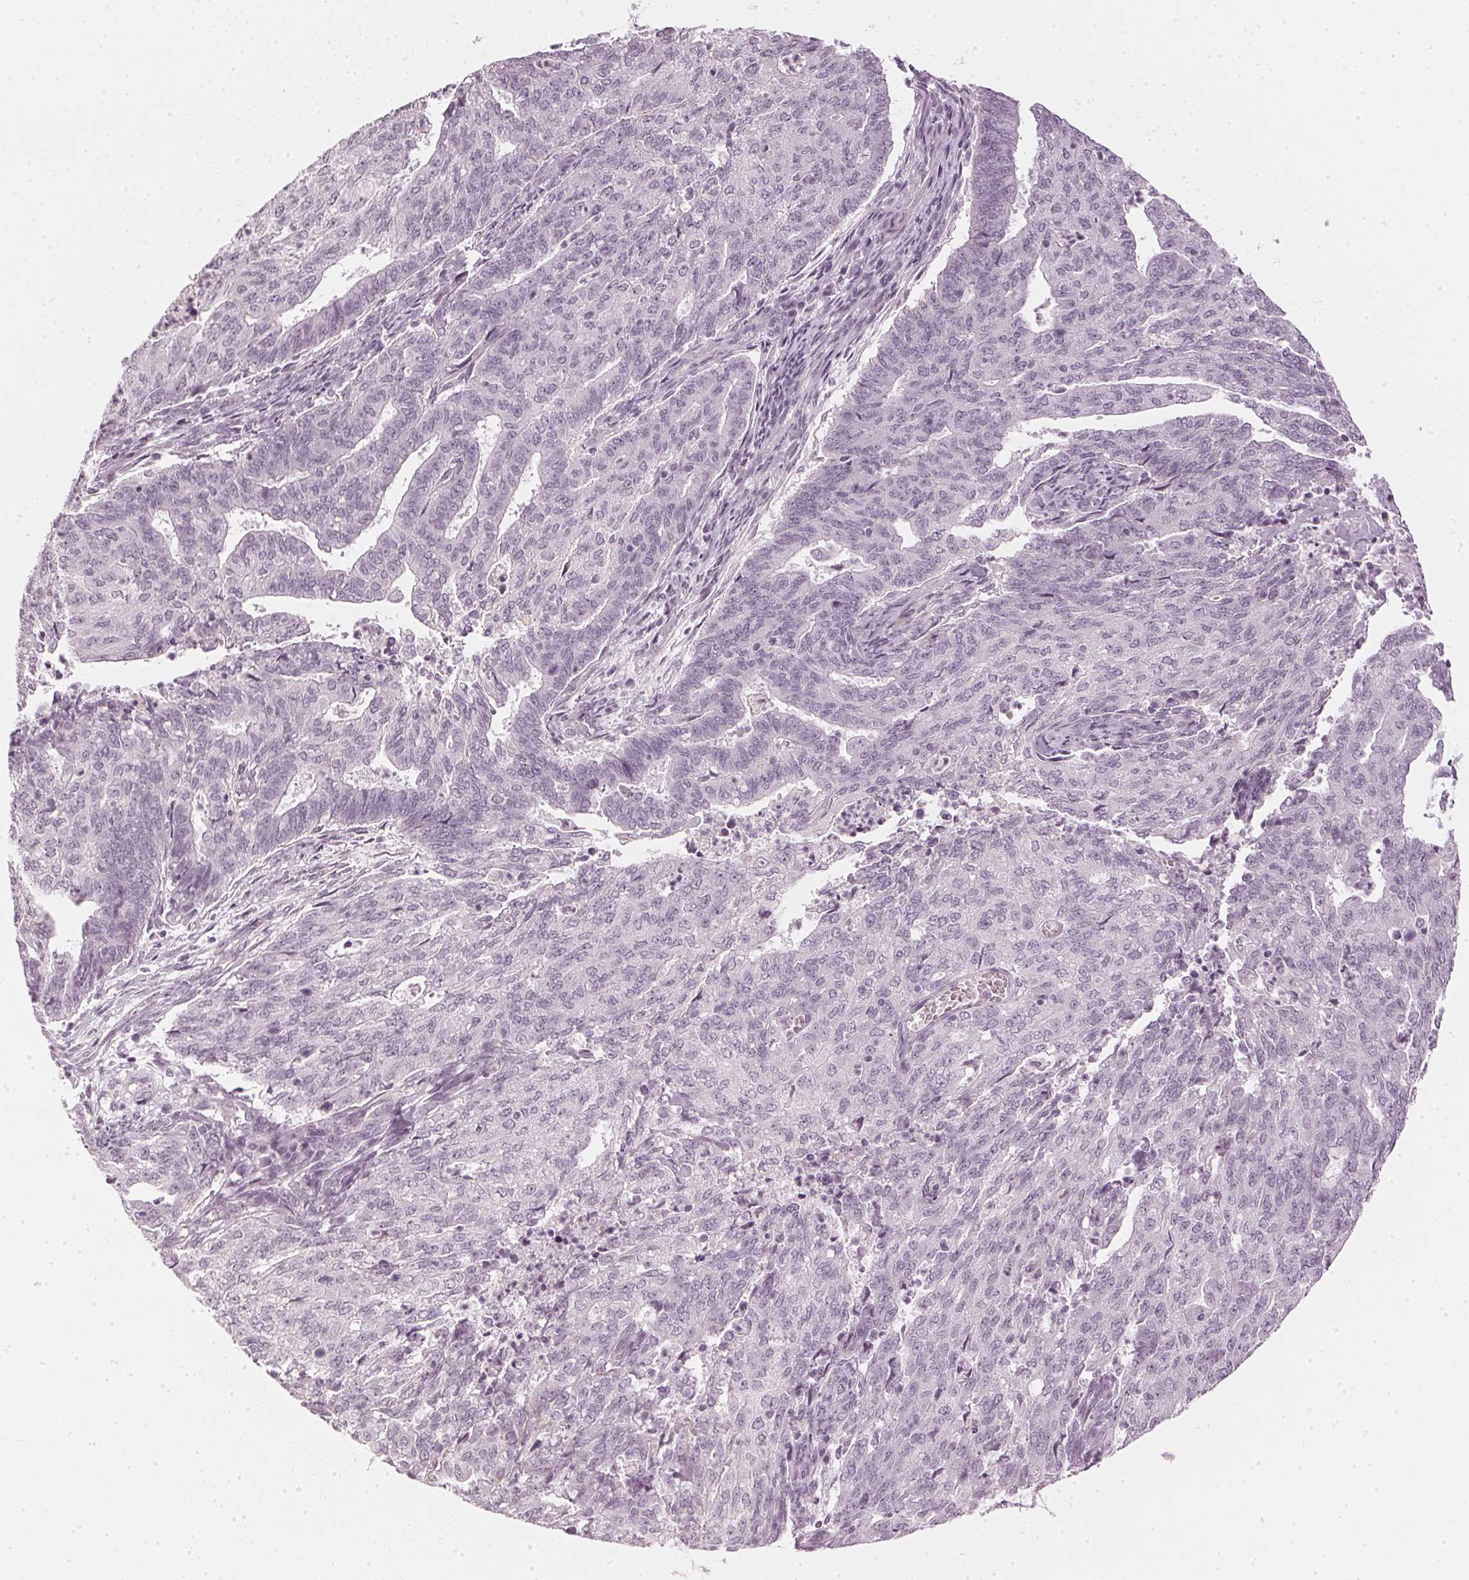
{"staining": {"intensity": "negative", "quantity": "none", "location": "none"}, "tissue": "endometrial cancer", "cell_type": "Tumor cells", "image_type": "cancer", "snomed": [{"axis": "morphology", "description": "Adenocarcinoma, NOS"}, {"axis": "topography", "description": "Endometrium"}], "caption": "This is an IHC photomicrograph of human endometrial adenocarcinoma. There is no positivity in tumor cells.", "gene": "APLP1", "patient": {"sex": "female", "age": 82}}